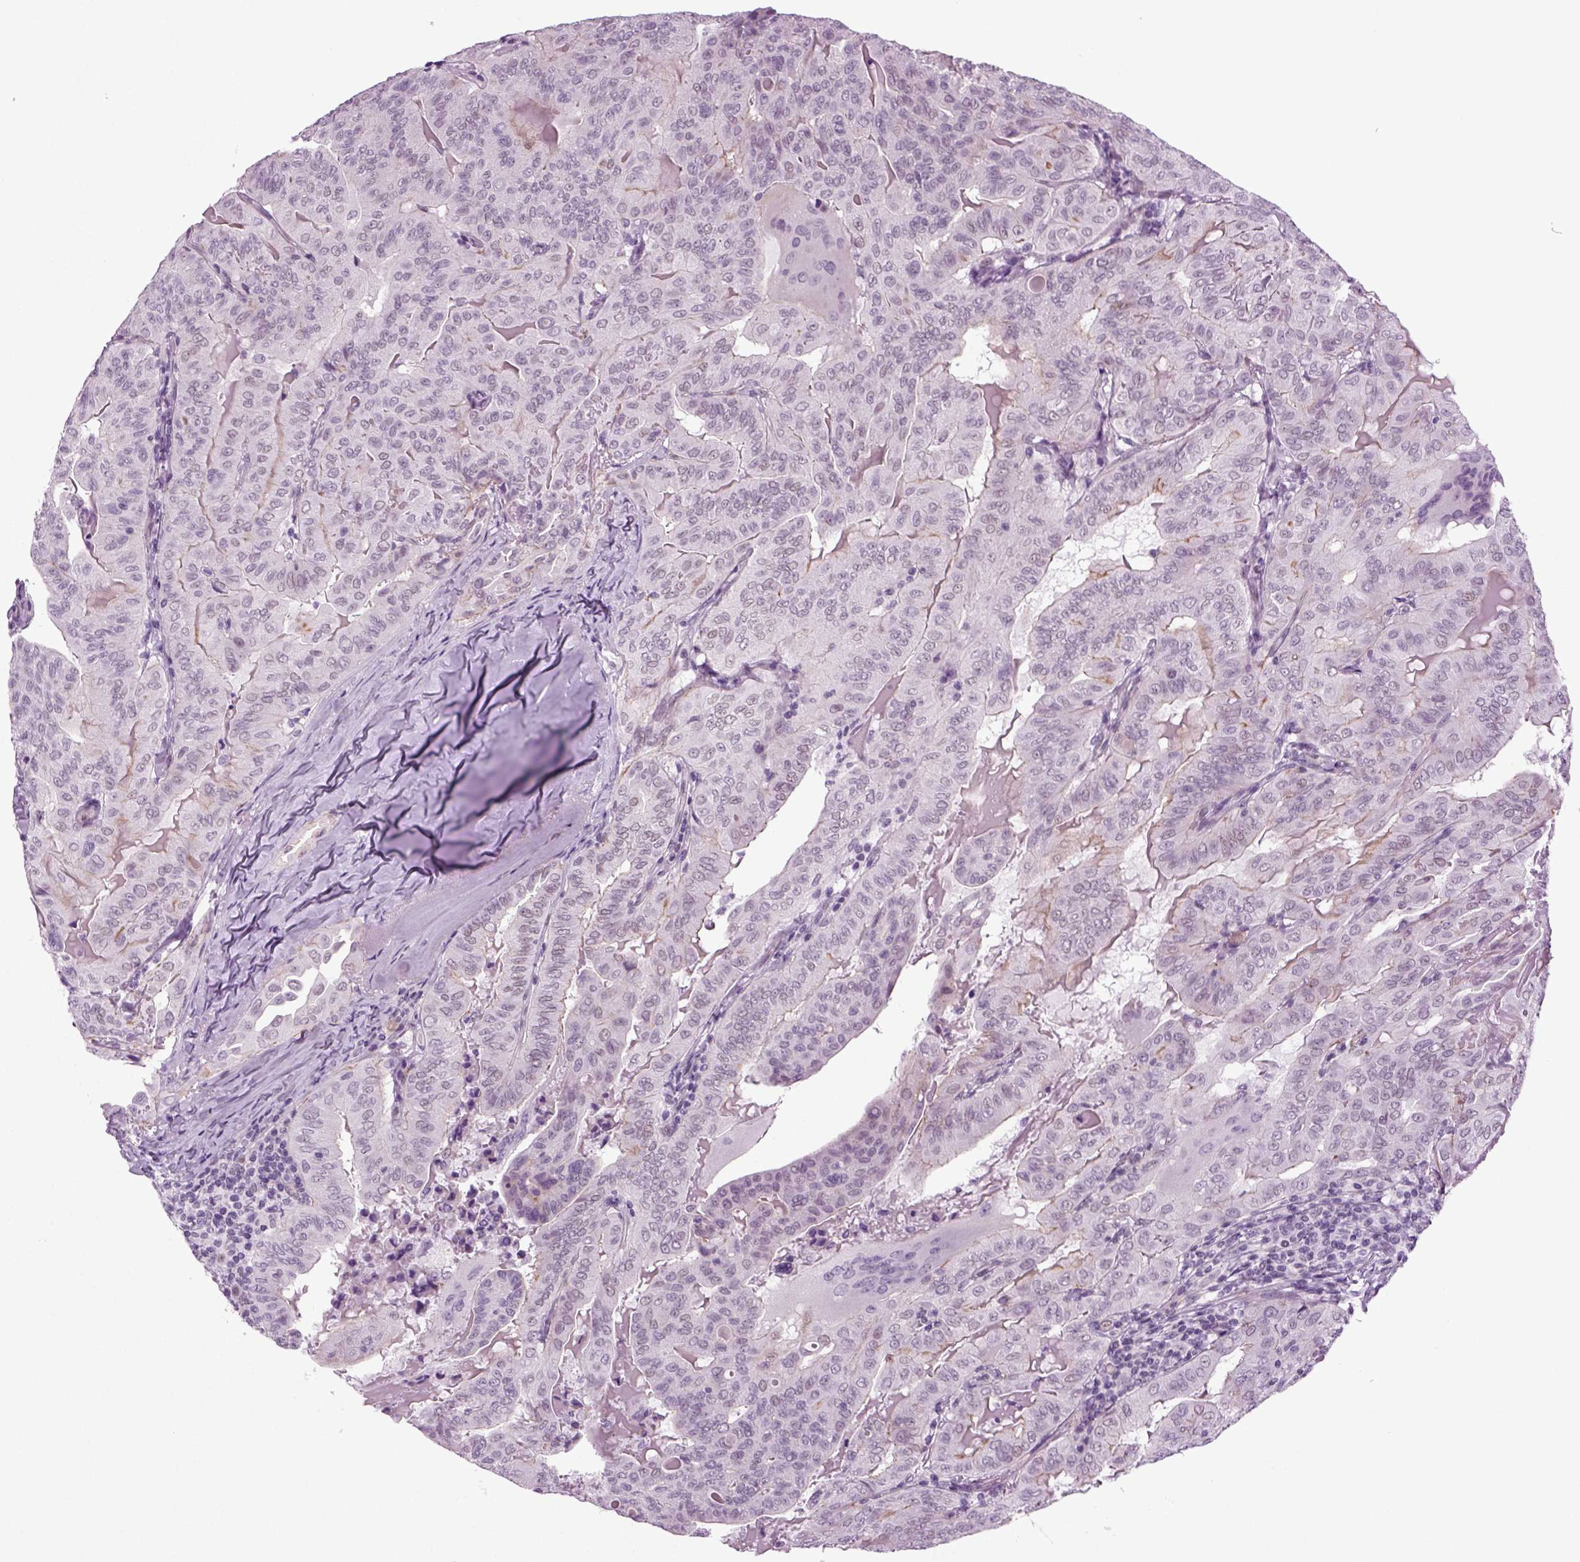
{"staining": {"intensity": "negative", "quantity": "none", "location": "none"}, "tissue": "thyroid cancer", "cell_type": "Tumor cells", "image_type": "cancer", "snomed": [{"axis": "morphology", "description": "Papillary adenocarcinoma, NOS"}, {"axis": "topography", "description": "Thyroid gland"}], "caption": "This is an immunohistochemistry (IHC) image of human thyroid cancer. There is no staining in tumor cells.", "gene": "RFX3", "patient": {"sex": "female", "age": 68}}